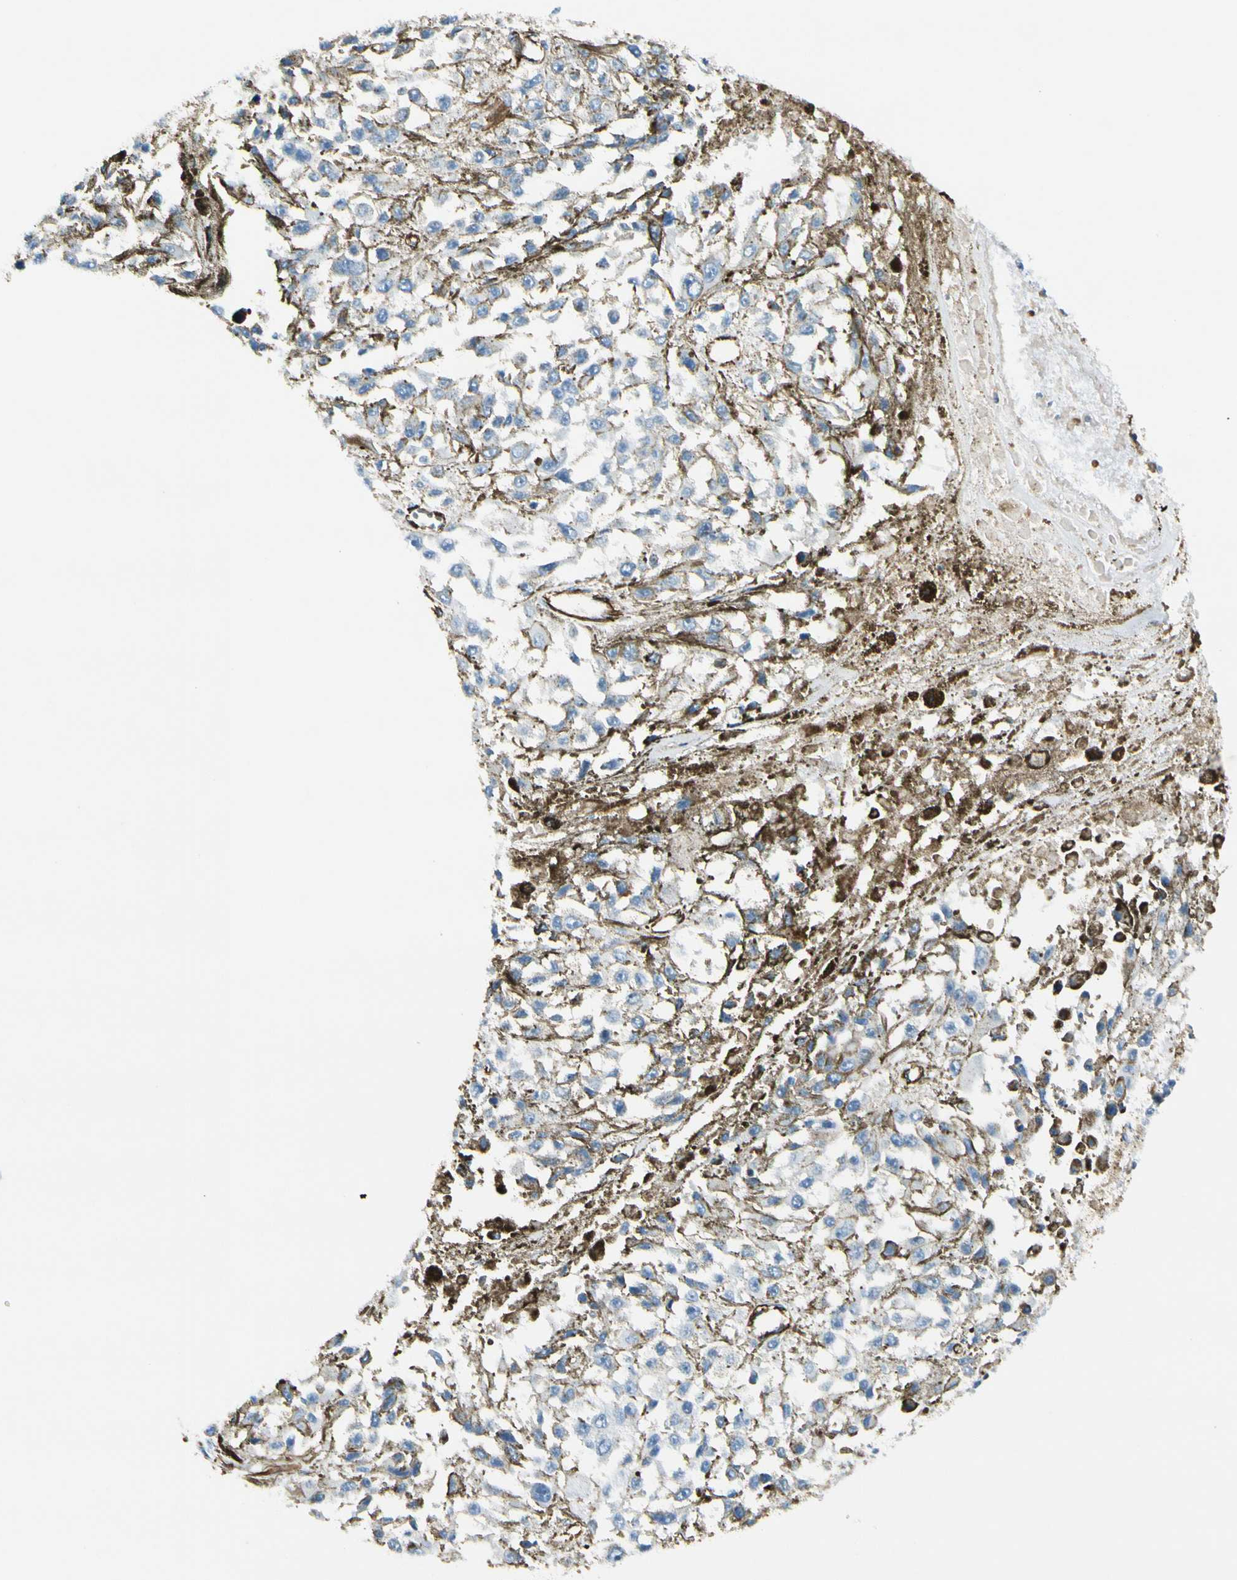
{"staining": {"intensity": "negative", "quantity": "none", "location": "none"}, "tissue": "melanoma", "cell_type": "Tumor cells", "image_type": "cancer", "snomed": [{"axis": "morphology", "description": "Malignant melanoma, Metastatic site"}, {"axis": "topography", "description": "Lymph node"}], "caption": "Immunohistochemical staining of human melanoma shows no significant staining in tumor cells. Nuclei are stained in blue.", "gene": "CD93", "patient": {"sex": "male", "age": 59}}